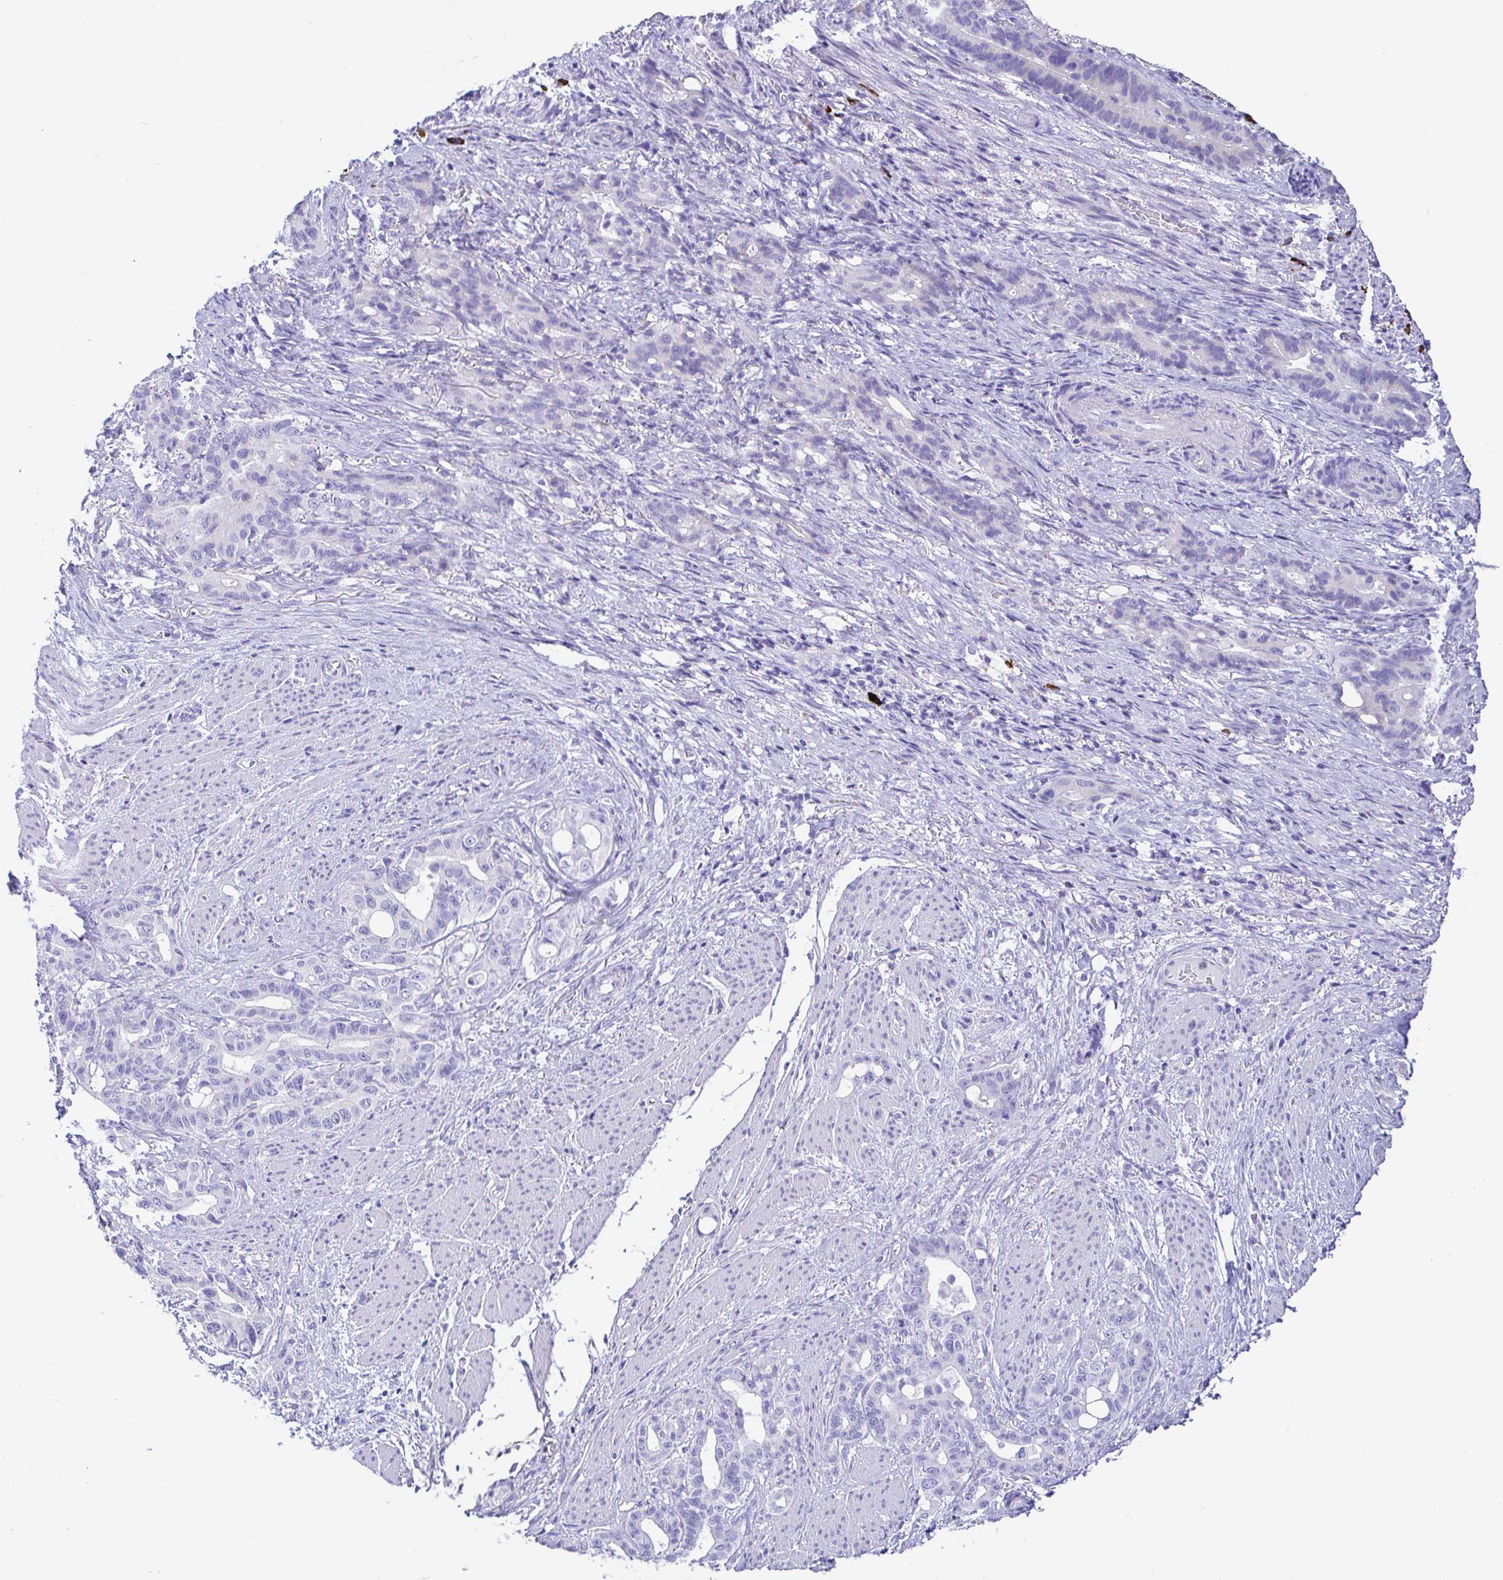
{"staining": {"intensity": "negative", "quantity": "none", "location": "none"}, "tissue": "stomach cancer", "cell_type": "Tumor cells", "image_type": "cancer", "snomed": [{"axis": "morphology", "description": "Normal tissue, NOS"}, {"axis": "morphology", "description": "Adenocarcinoma, NOS"}, {"axis": "topography", "description": "Esophagus"}, {"axis": "topography", "description": "Stomach, upper"}], "caption": "Immunohistochemistry (IHC) micrograph of human stomach cancer stained for a protein (brown), which displays no staining in tumor cells.", "gene": "CCDC62", "patient": {"sex": "male", "age": 62}}